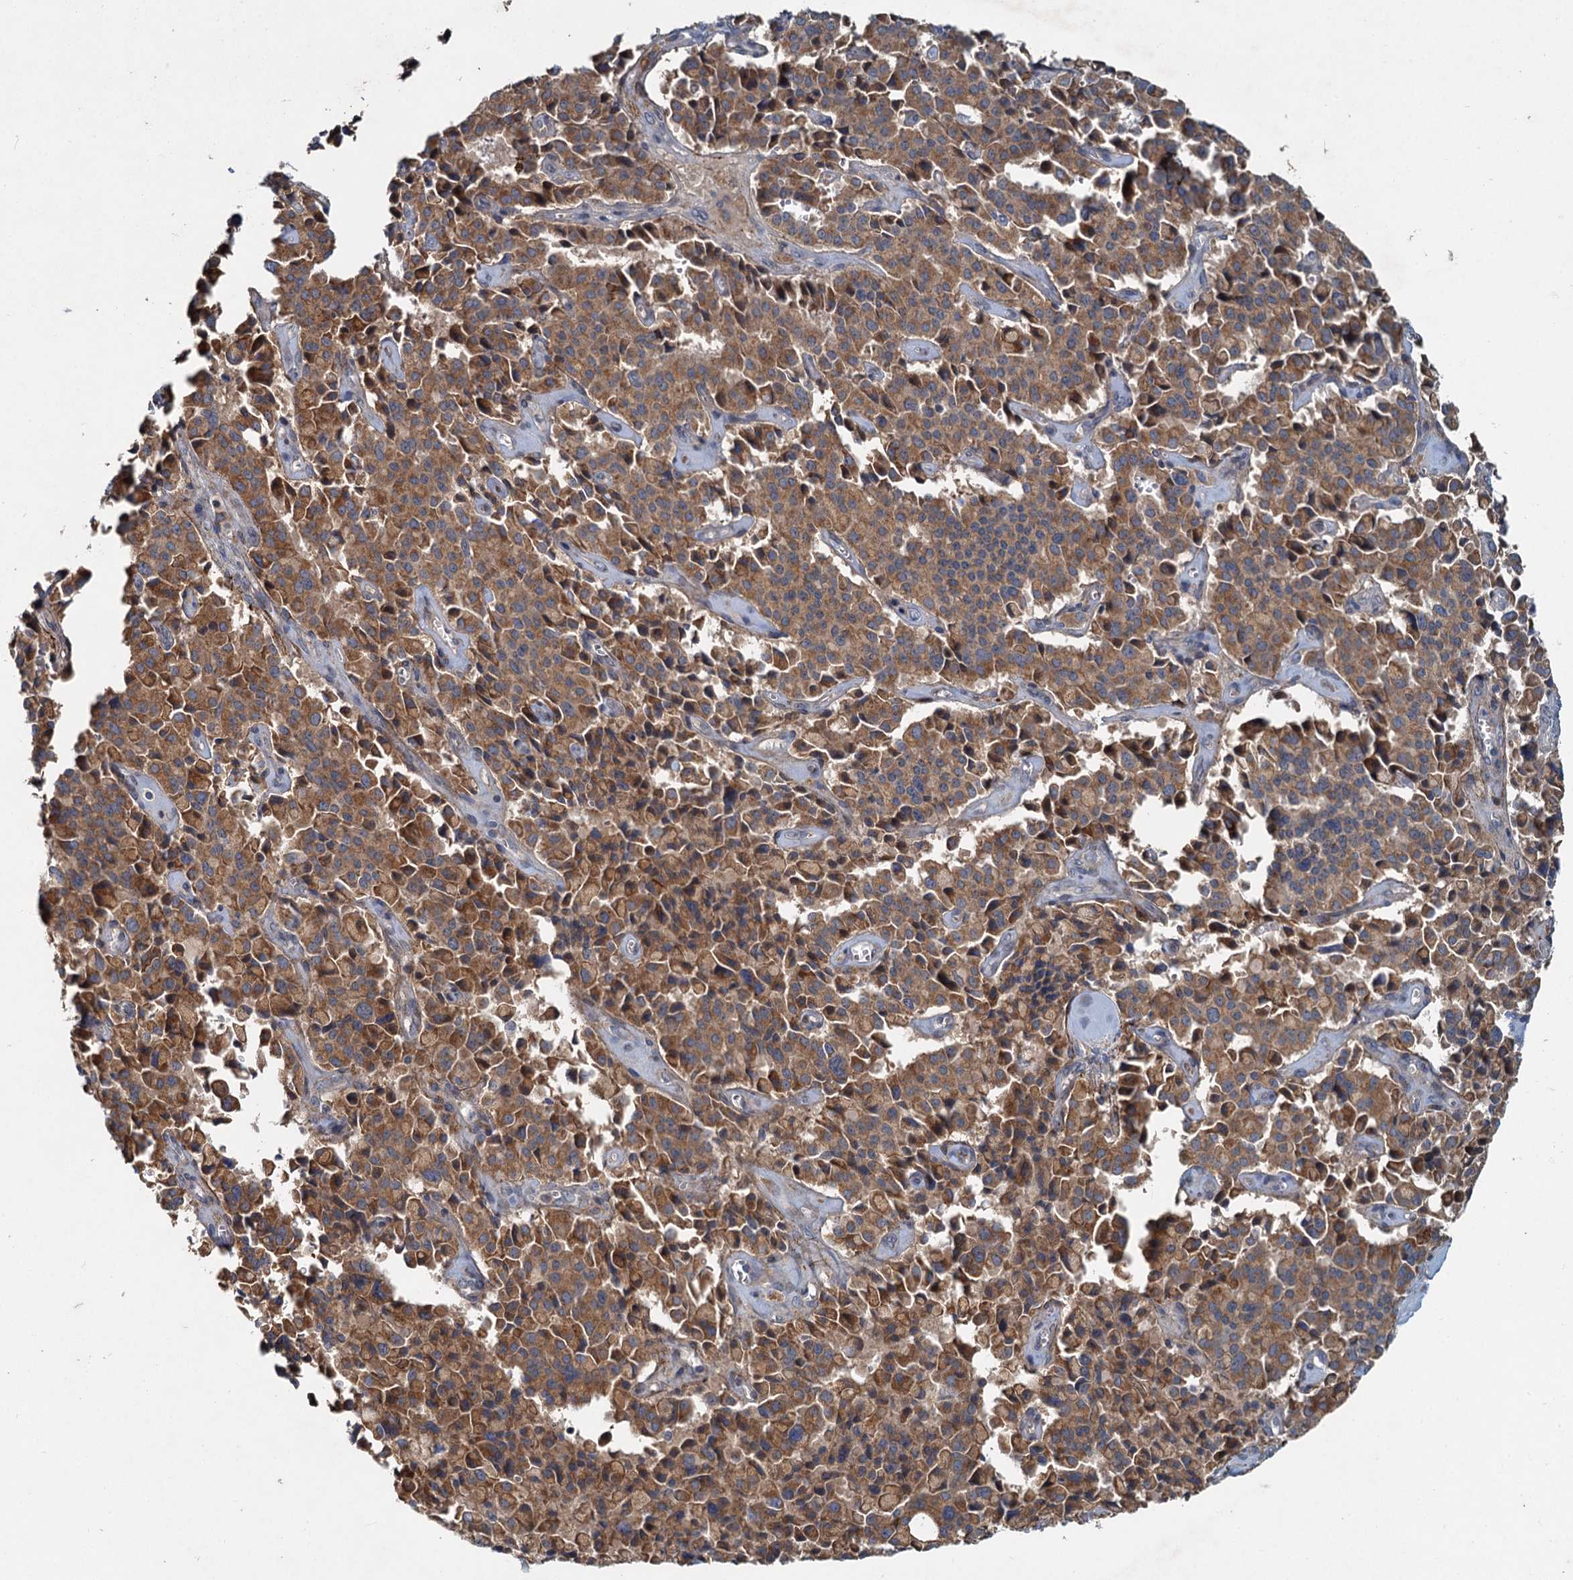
{"staining": {"intensity": "moderate", "quantity": ">75%", "location": "cytoplasmic/membranous"}, "tissue": "pancreatic cancer", "cell_type": "Tumor cells", "image_type": "cancer", "snomed": [{"axis": "morphology", "description": "Adenocarcinoma, NOS"}, {"axis": "topography", "description": "Pancreas"}], "caption": "IHC micrograph of neoplastic tissue: pancreatic adenocarcinoma stained using immunohistochemistry shows medium levels of moderate protein expression localized specifically in the cytoplasmic/membranous of tumor cells, appearing as a cytoplasmic/membranous brown color.", "gene": "ADCY2", "patient": {"sex": "male", "age": 65}}